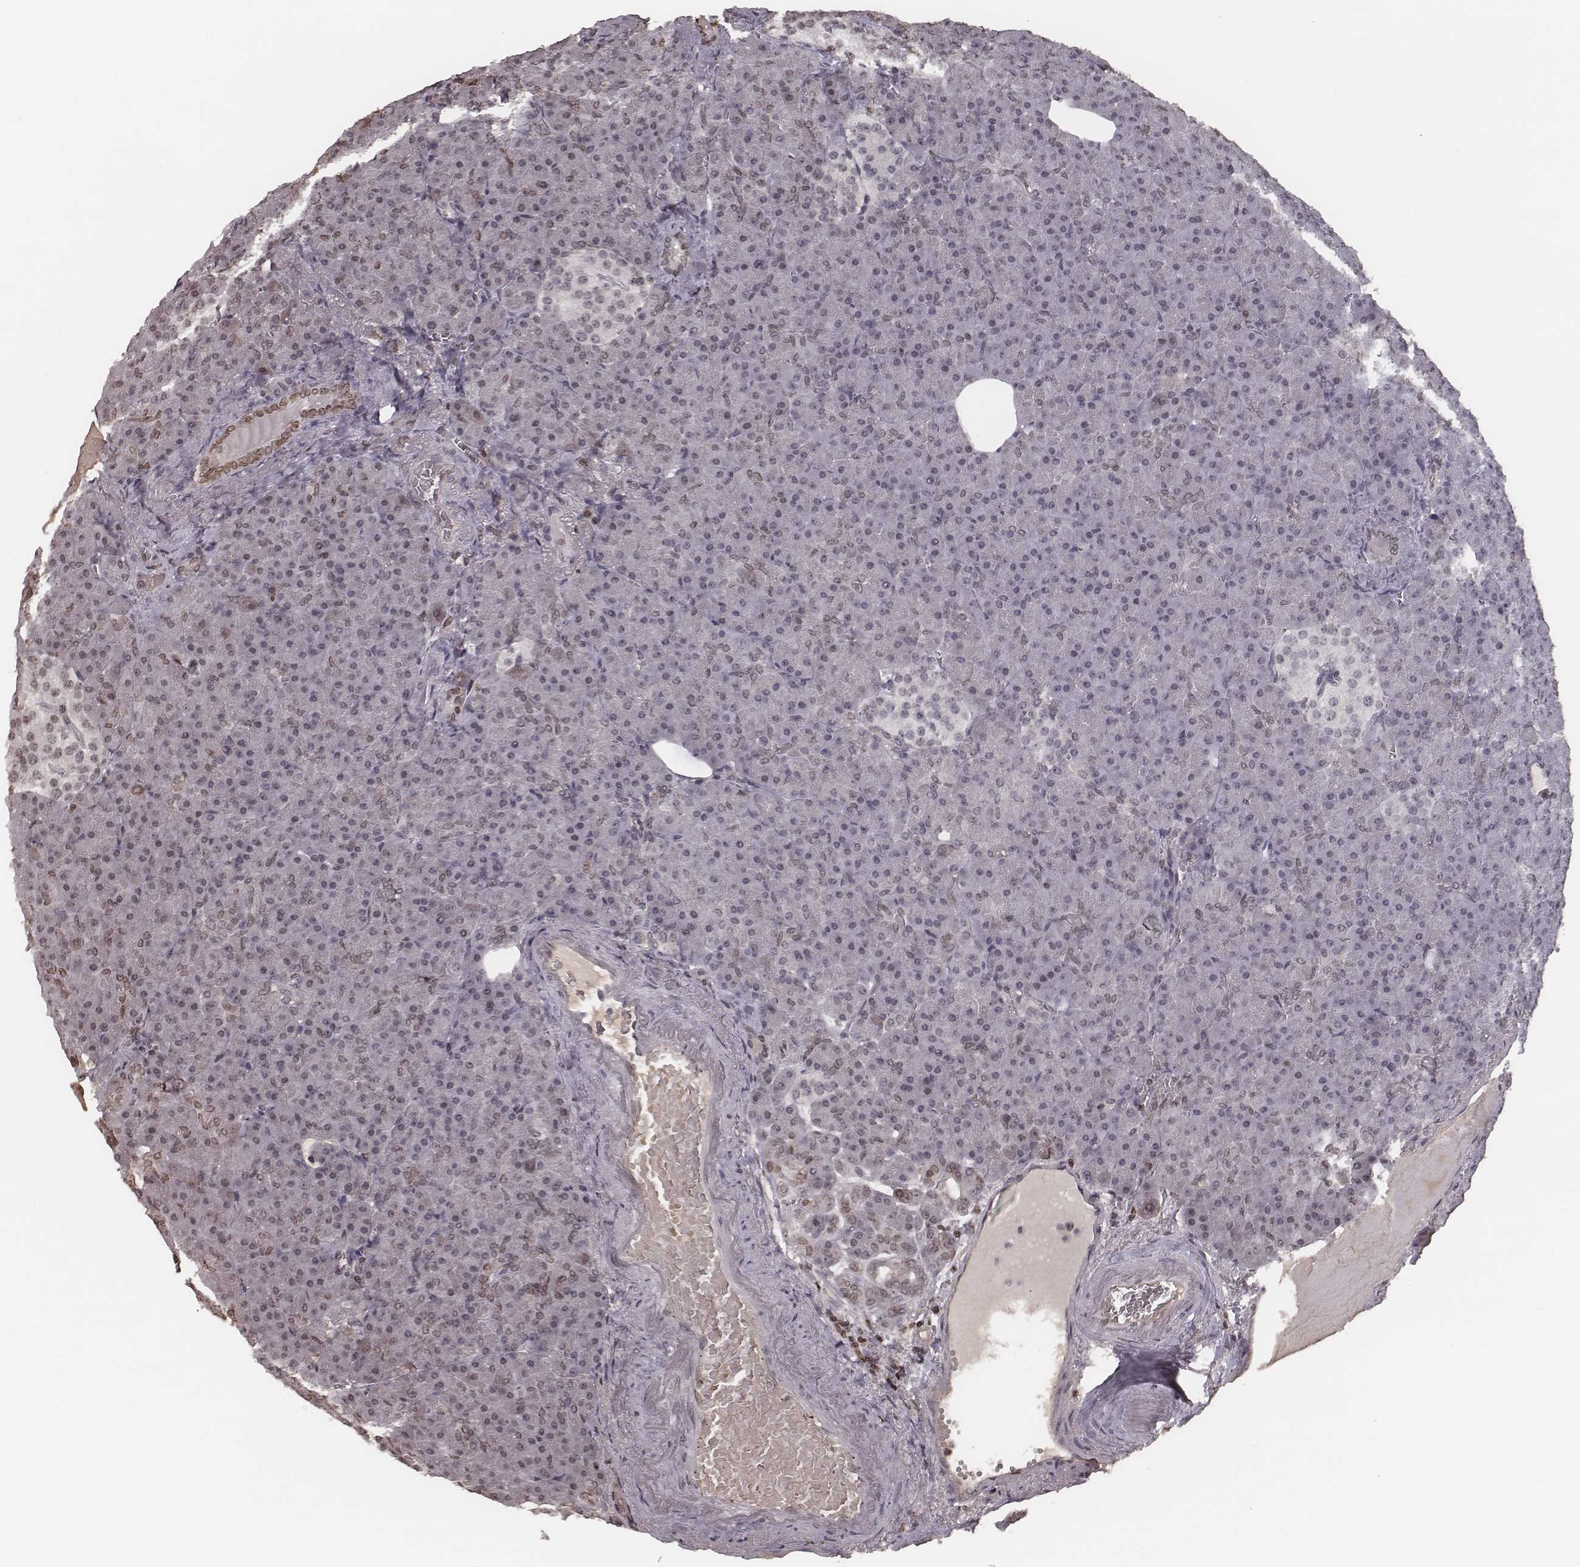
{"staining": {"intensity": "moderate", "quantity": "<25%", "location": "nuclear"}, "tissue": "pancreas", "cell_type": "Exocrine glandular cells", "image_type": "normal", "snomed": [{"axis": "morphology", "description": "Normal tissue, NOS"}, {"axis": "topography", "description": "Pancreas"}], "caption": "Pancreas stained with DAB (3,3'-diaminobenzidine) immunohistochemistry (IHC) exhibits low levels of moderate nuclear positivity in about <25% of exocrine glandular cells. The protein of interest is shown in brown color, while the nuclei are stained blue.", "gene": "HMGA2", "patient": {"sex": "female", "age": 74}}